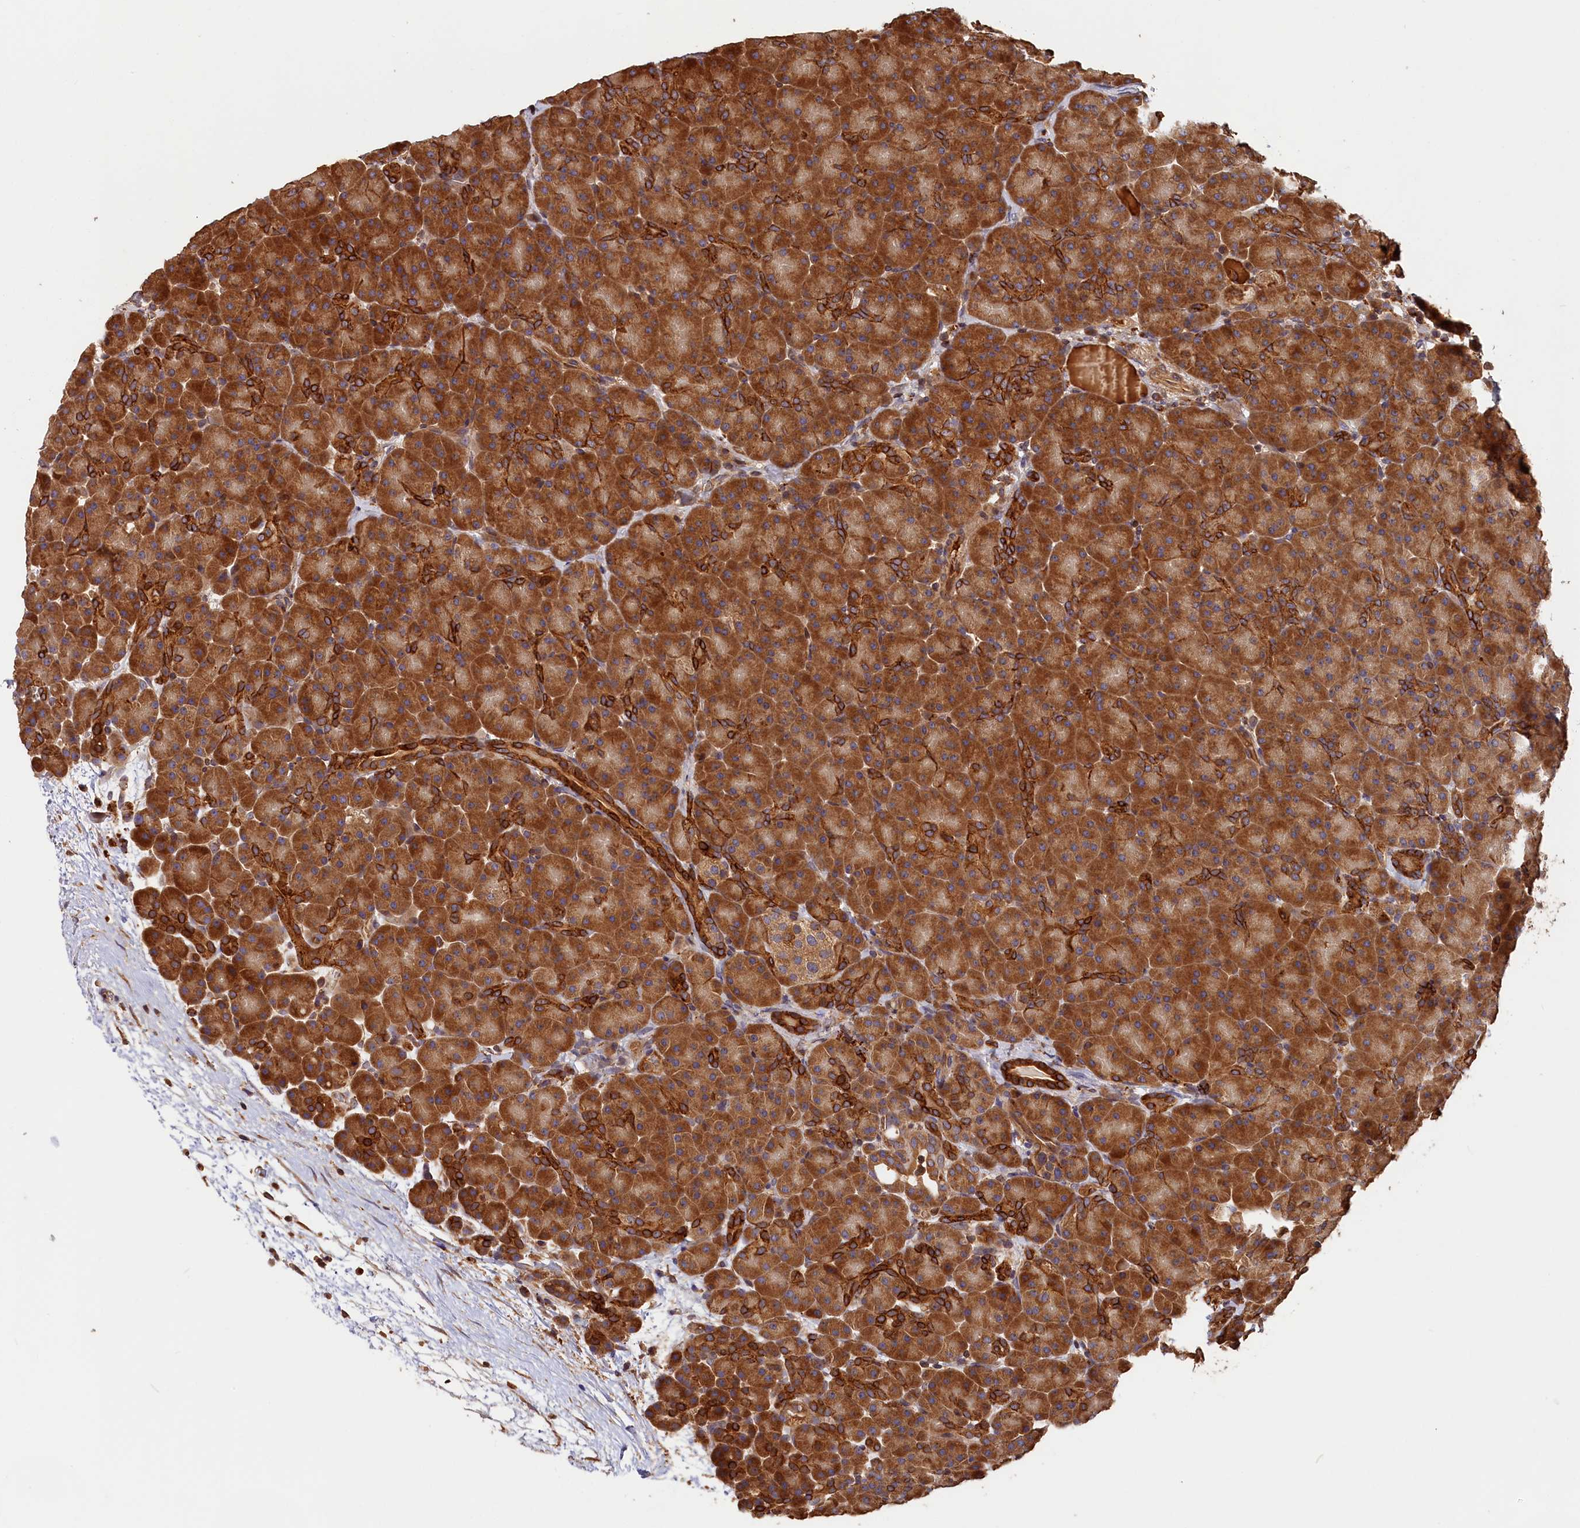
{"staining": {"intensity": "strong", "quantity": ">75%", "location": "cytoplasmic/membranous"}, "tissue": "pancreas", "cell_type": "Exocrine glandular cells", "image_type": "normal", "snomed": [{"axis": "morphology", "description": "Normal tissue, NOS"}, {"axis": "topography", "description": "Pancreas"}], "caption": "IHC micrograph of benign pancreas: pancreas stained using IHC displays high levels of strong protein expression localized specifically in the cytoplasmic/membranous of exocrine glandular cells, appearing as a cytoplasmic/membranous brown color.", "gene": "HMOX2", "patient": {"sex": "male", "age": 66}}